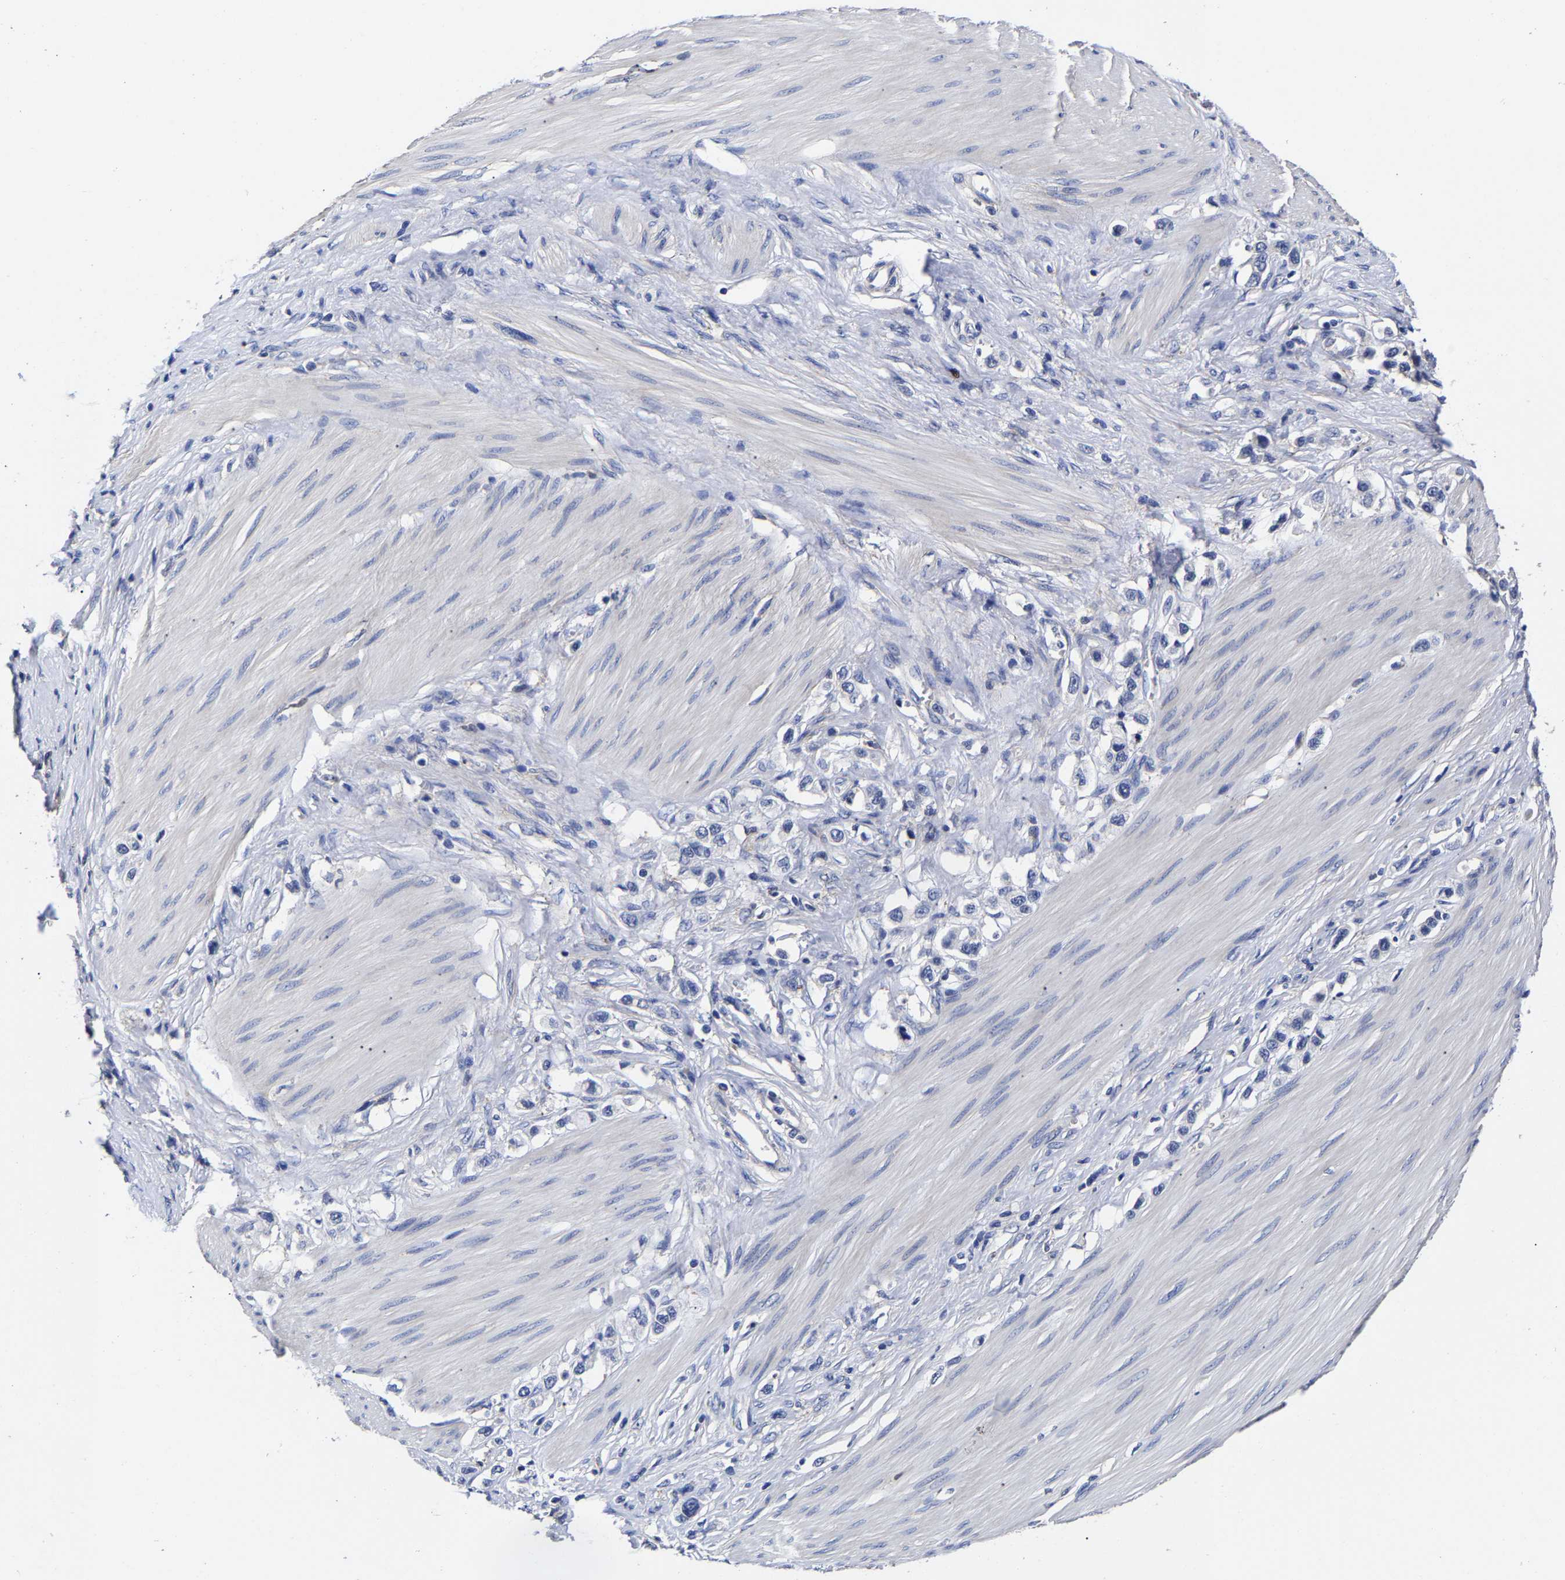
{"staining": {"intensity": "negative", "quantity": "none", "location": "none"}, "tissue": "stomach cancer", "cell_type": "Tumor cells", "image_type": "cancer", "snomed": [{"axis": "morphology", "description": "Adenocarcinoma, NOS"}, {"axis": "topography", "description": "Stomach"}], "caption": "Immunohistochemical staining of adenocarcinoma (stomach) displays no significant positivity in tumor cells.", "gene": "AASS", "patient": {"sex": "female", "age": 65}}